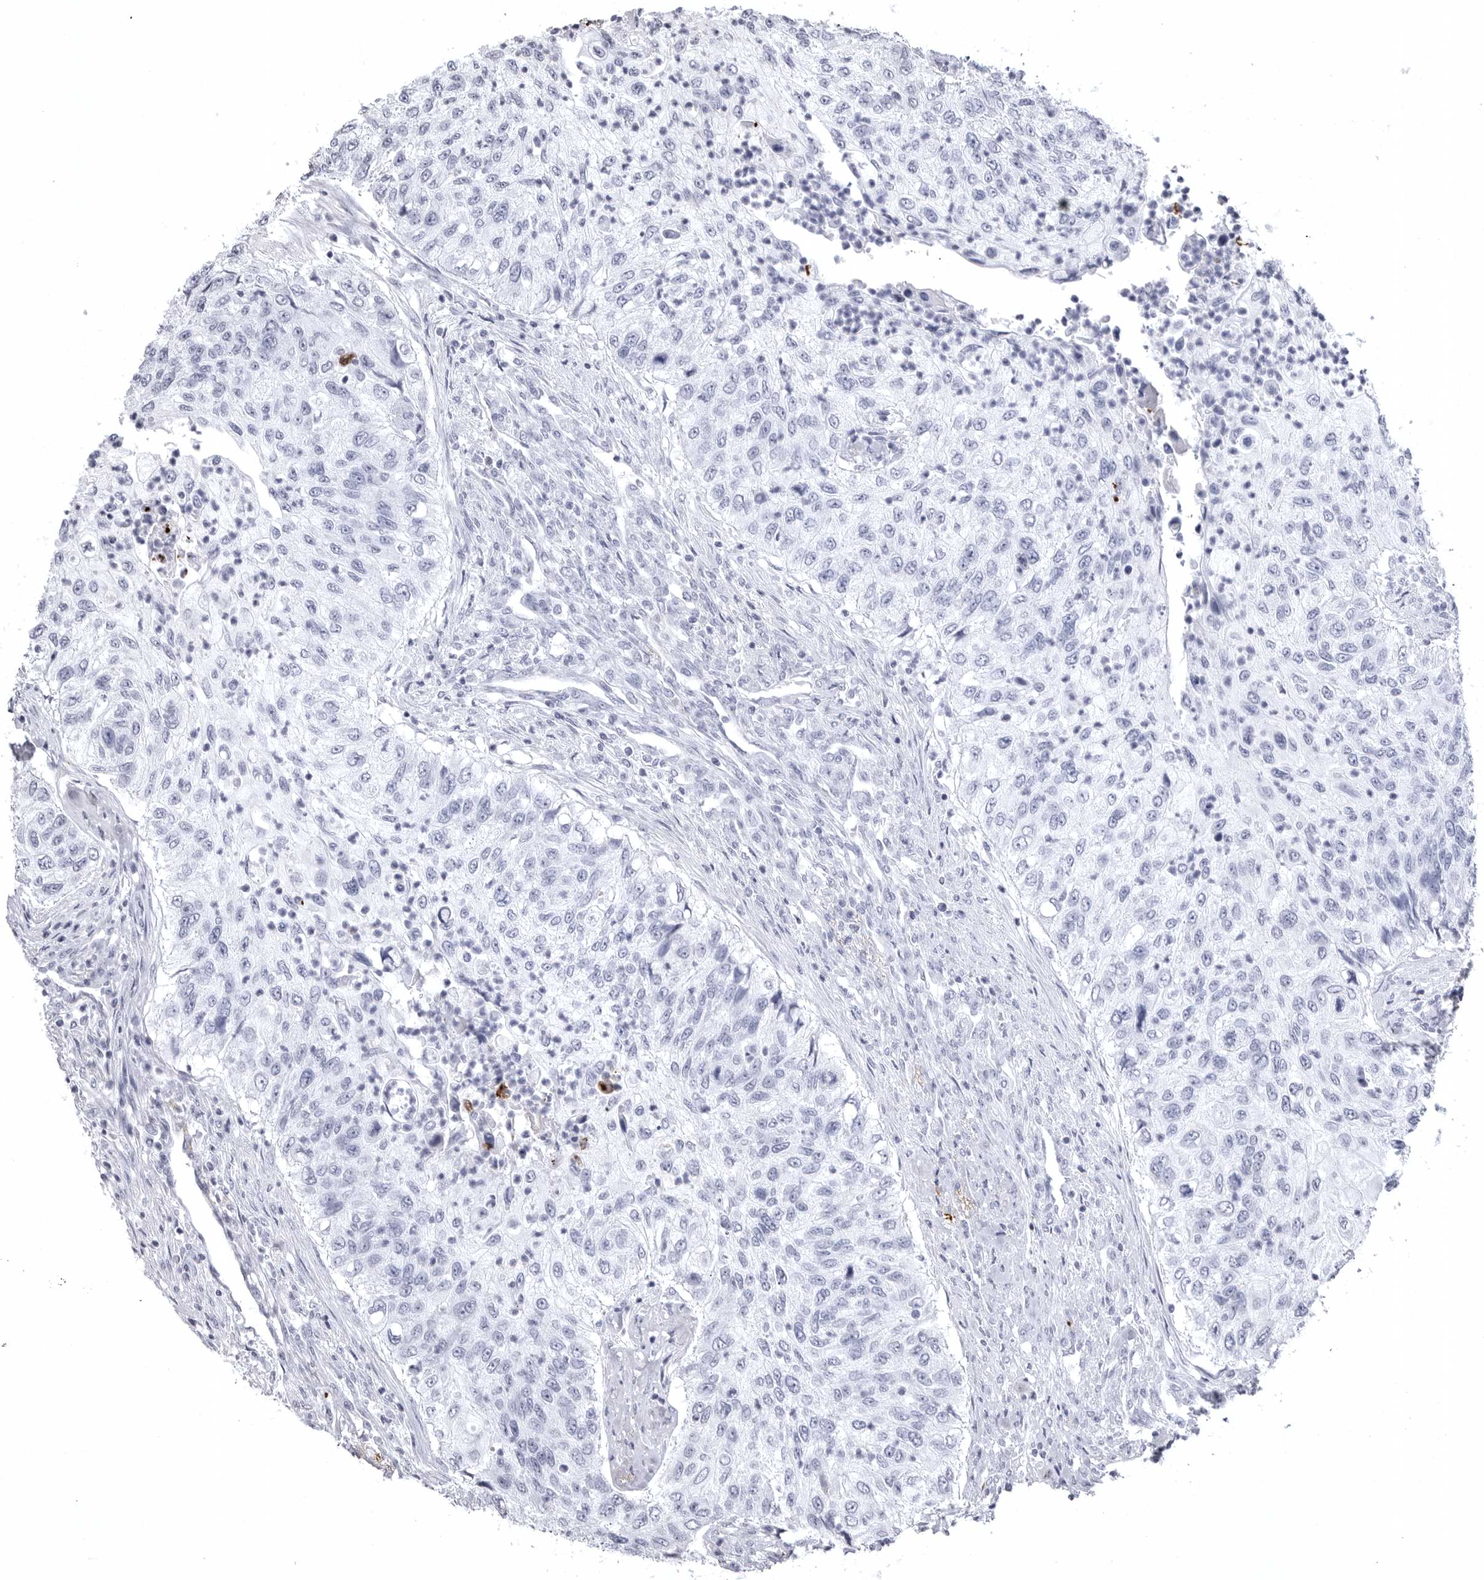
{"staining": {"intensity": "negative", "quantity": "none", "location": "none"}, "tissue": "urothelial cancer", "cell_type": "Tumor cells", "image_type": "cancer", "snomed": [{"axis": "morphology", "description": "Urothelial carcinoma, High grade"}, {"axis": "topography", "description": "Urinary bladder"}], "caption": "Tumor cells show no significant protein positivity in urothelial cancer. (Stains: DAB (3,3'-diaminobenzidine) immunohistochemistry (IHC) with hematoxylin counter stain, Microscopy: brightfield microscopy at high magnification).", "gene": "COL26A1", "patient": {"sex": "female", "age": 60}}